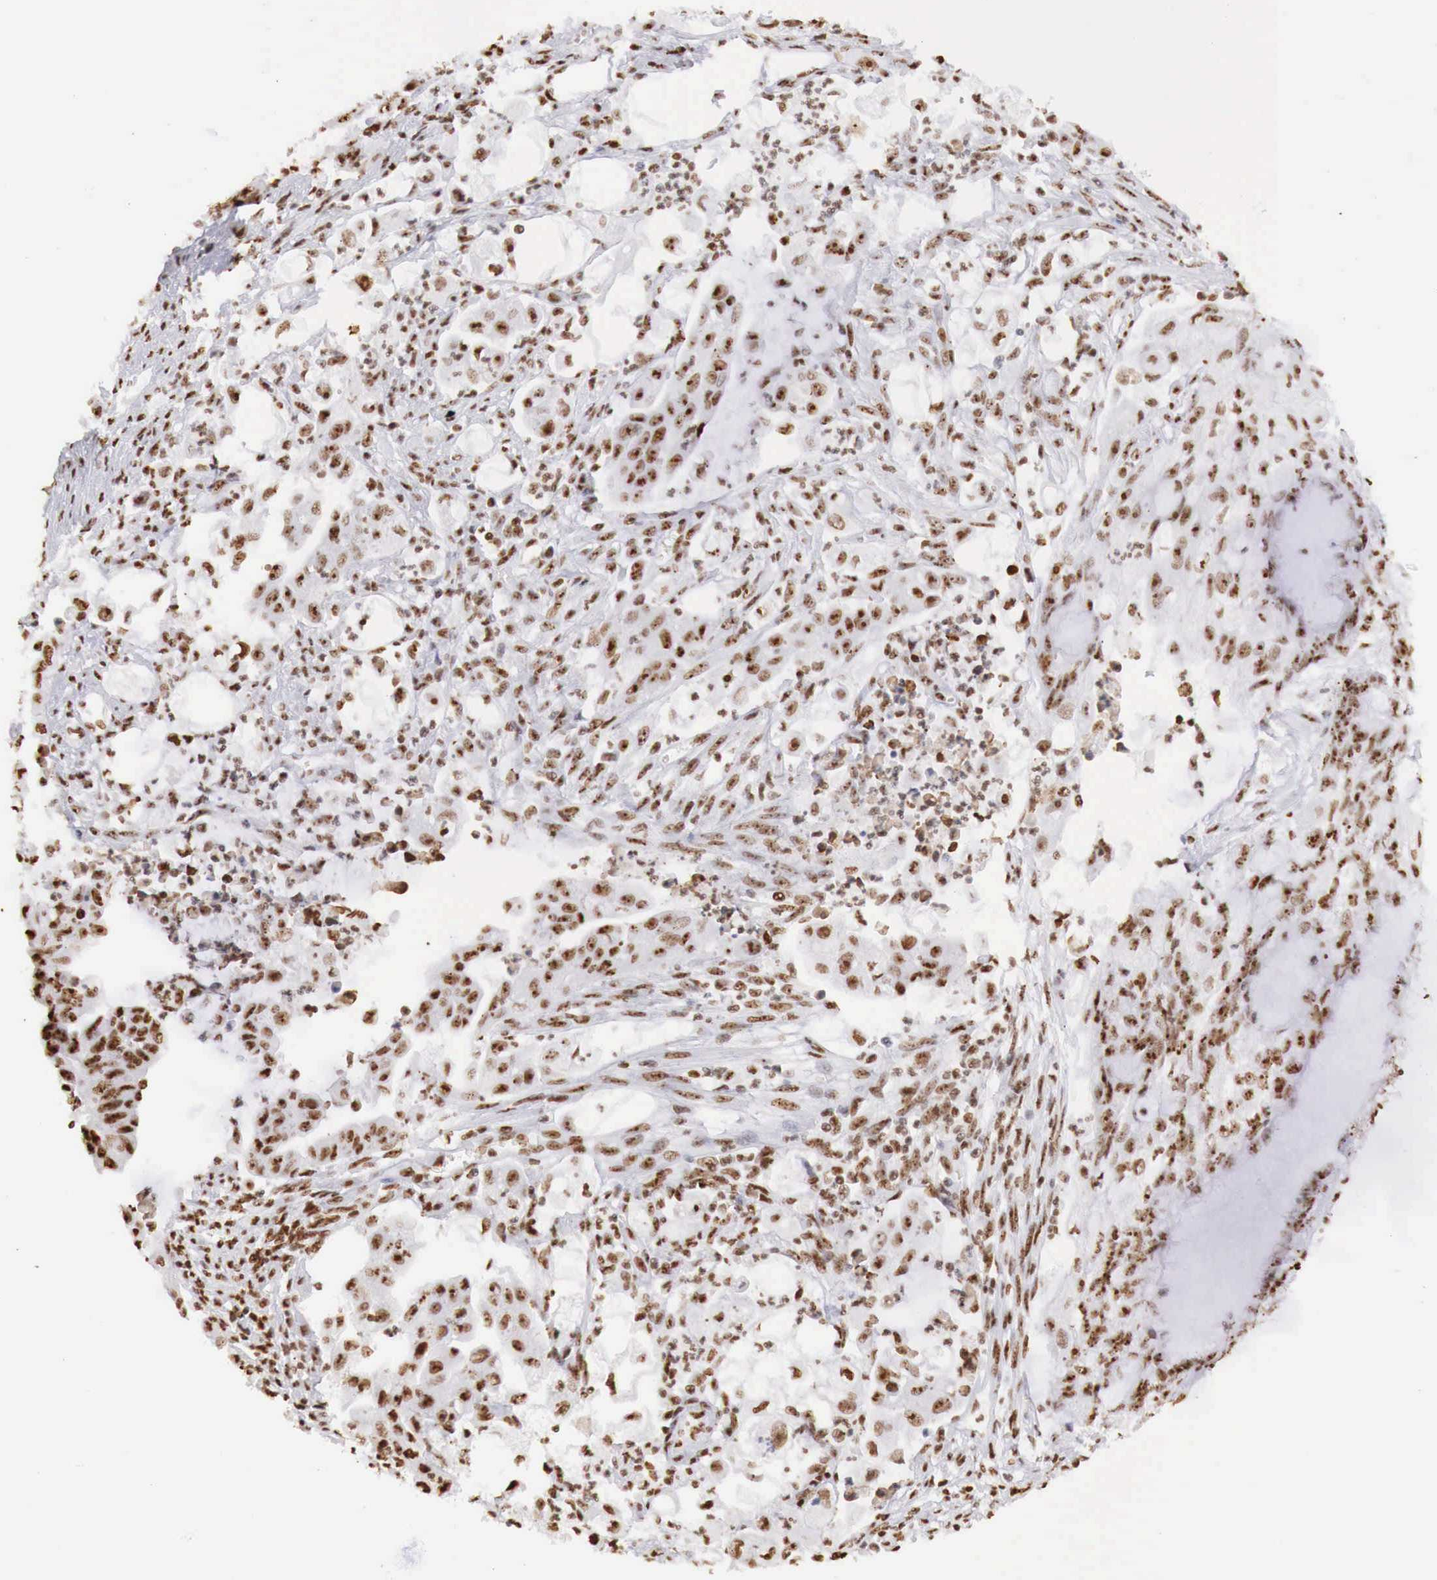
{"staining": {"intensity": "strong", "quantity": ">75%", "location": "nuclear"}, "tissue": "endometrial cancer", "cell_type": "Tumor cells", "image_type": "cancer", "snomed": [{"axis": "morphology", "description": "Adenocarcinoma, NOS"}, {"axis": "topography", "description": "Endometrium"}], "caption": "Endometrial cancer (adenocarcinoma) stained with IHC demonstrates strong nuclear staining in about >75% of tumor cells.", "gene": "DKC1", "patient": {"sex": "female", "age": 75}}